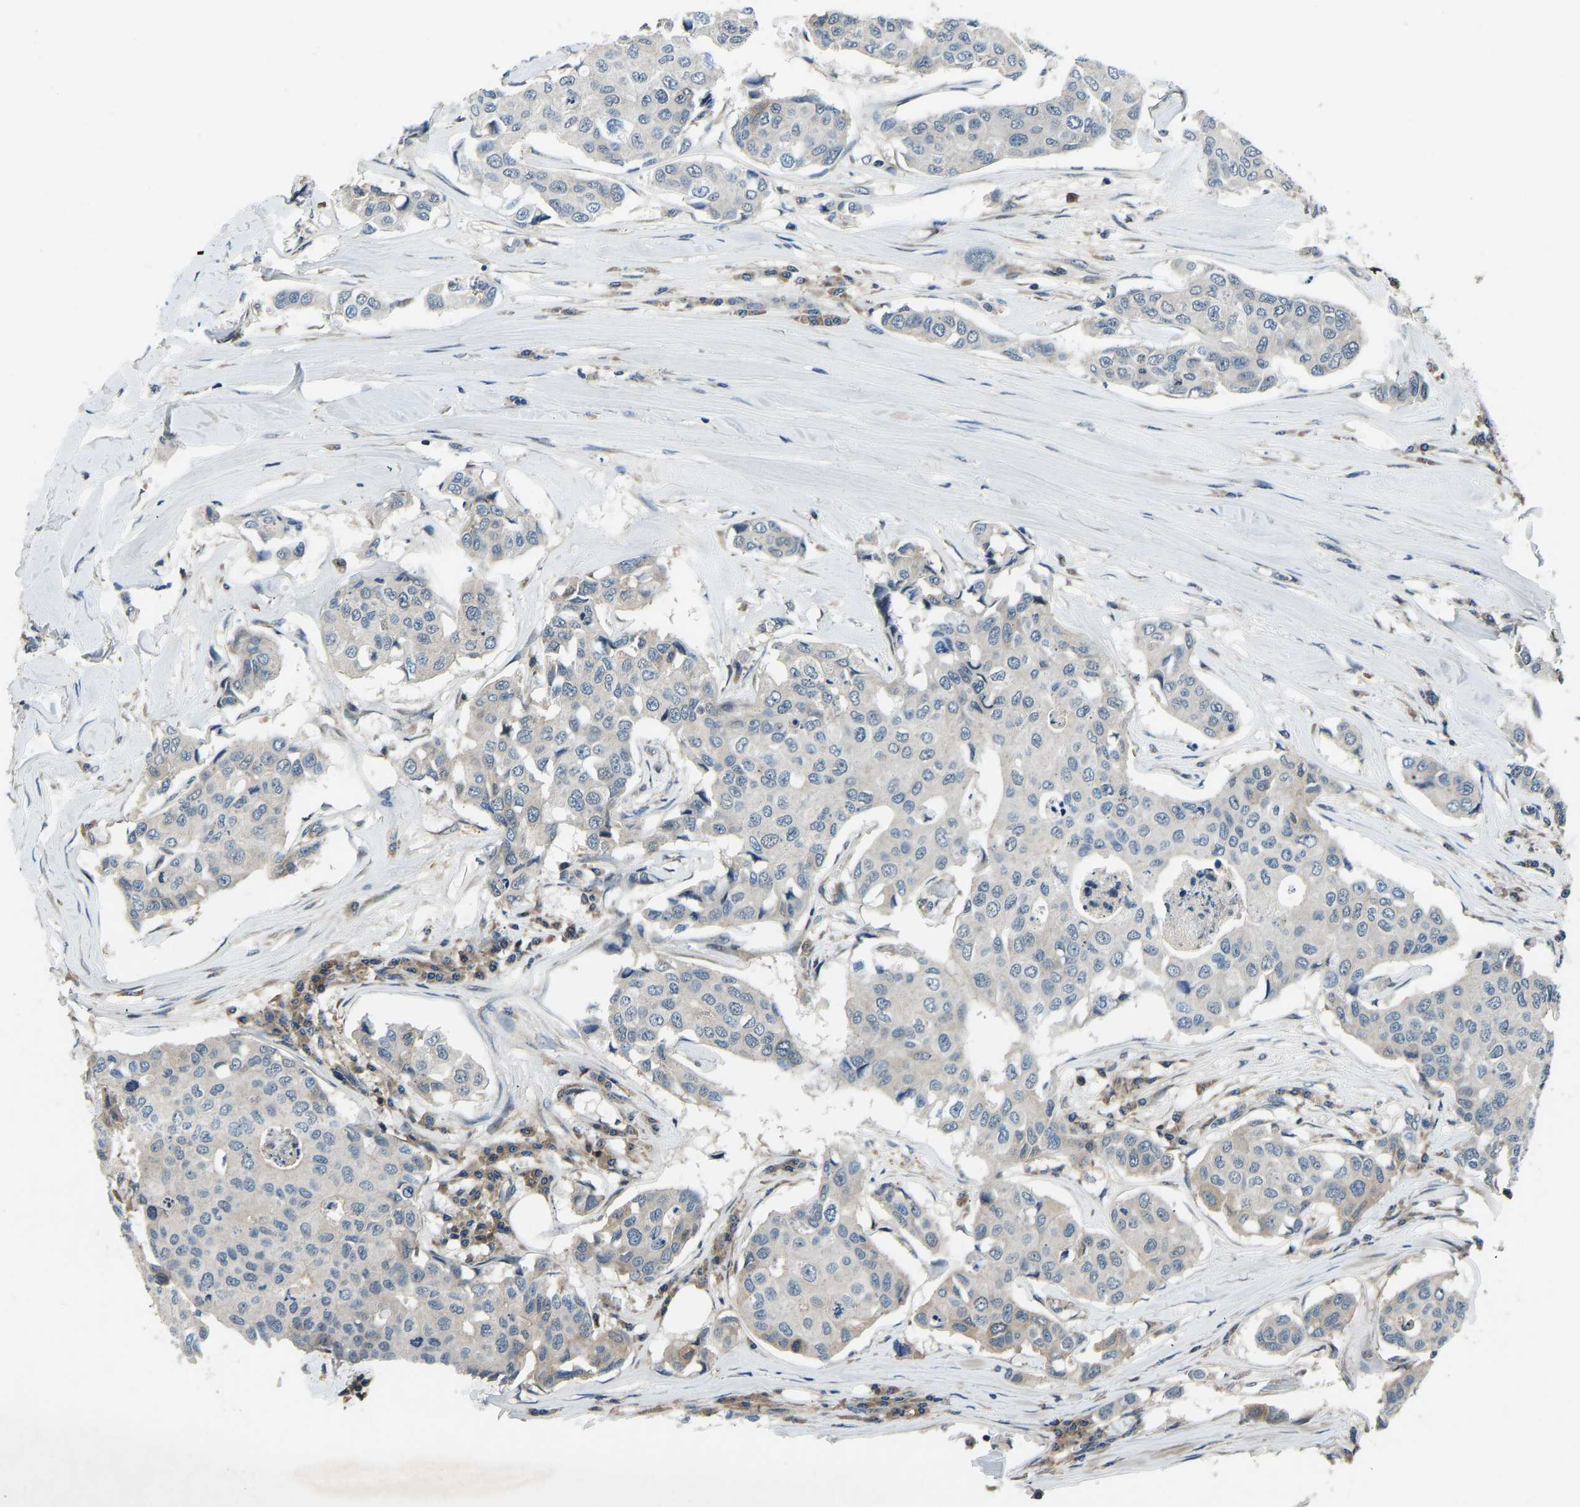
{"staining": {"intensity": "negative", "quantity": "none", "location": "none"}, "tissue": "breast cancer", "cell_type": "Tumor cells", "image_type": "cancer", "snomed": [{"axis": "morphology", "description": "Duct carcinoma"}, {"axis": "topography", "description": "Breast"}], "caption": "This is an immunohistochemistry image of breast cancer. There is no staining in tumor cells.", "gene": "RLIM", "patient": {"sex": "female", "age": 80}}